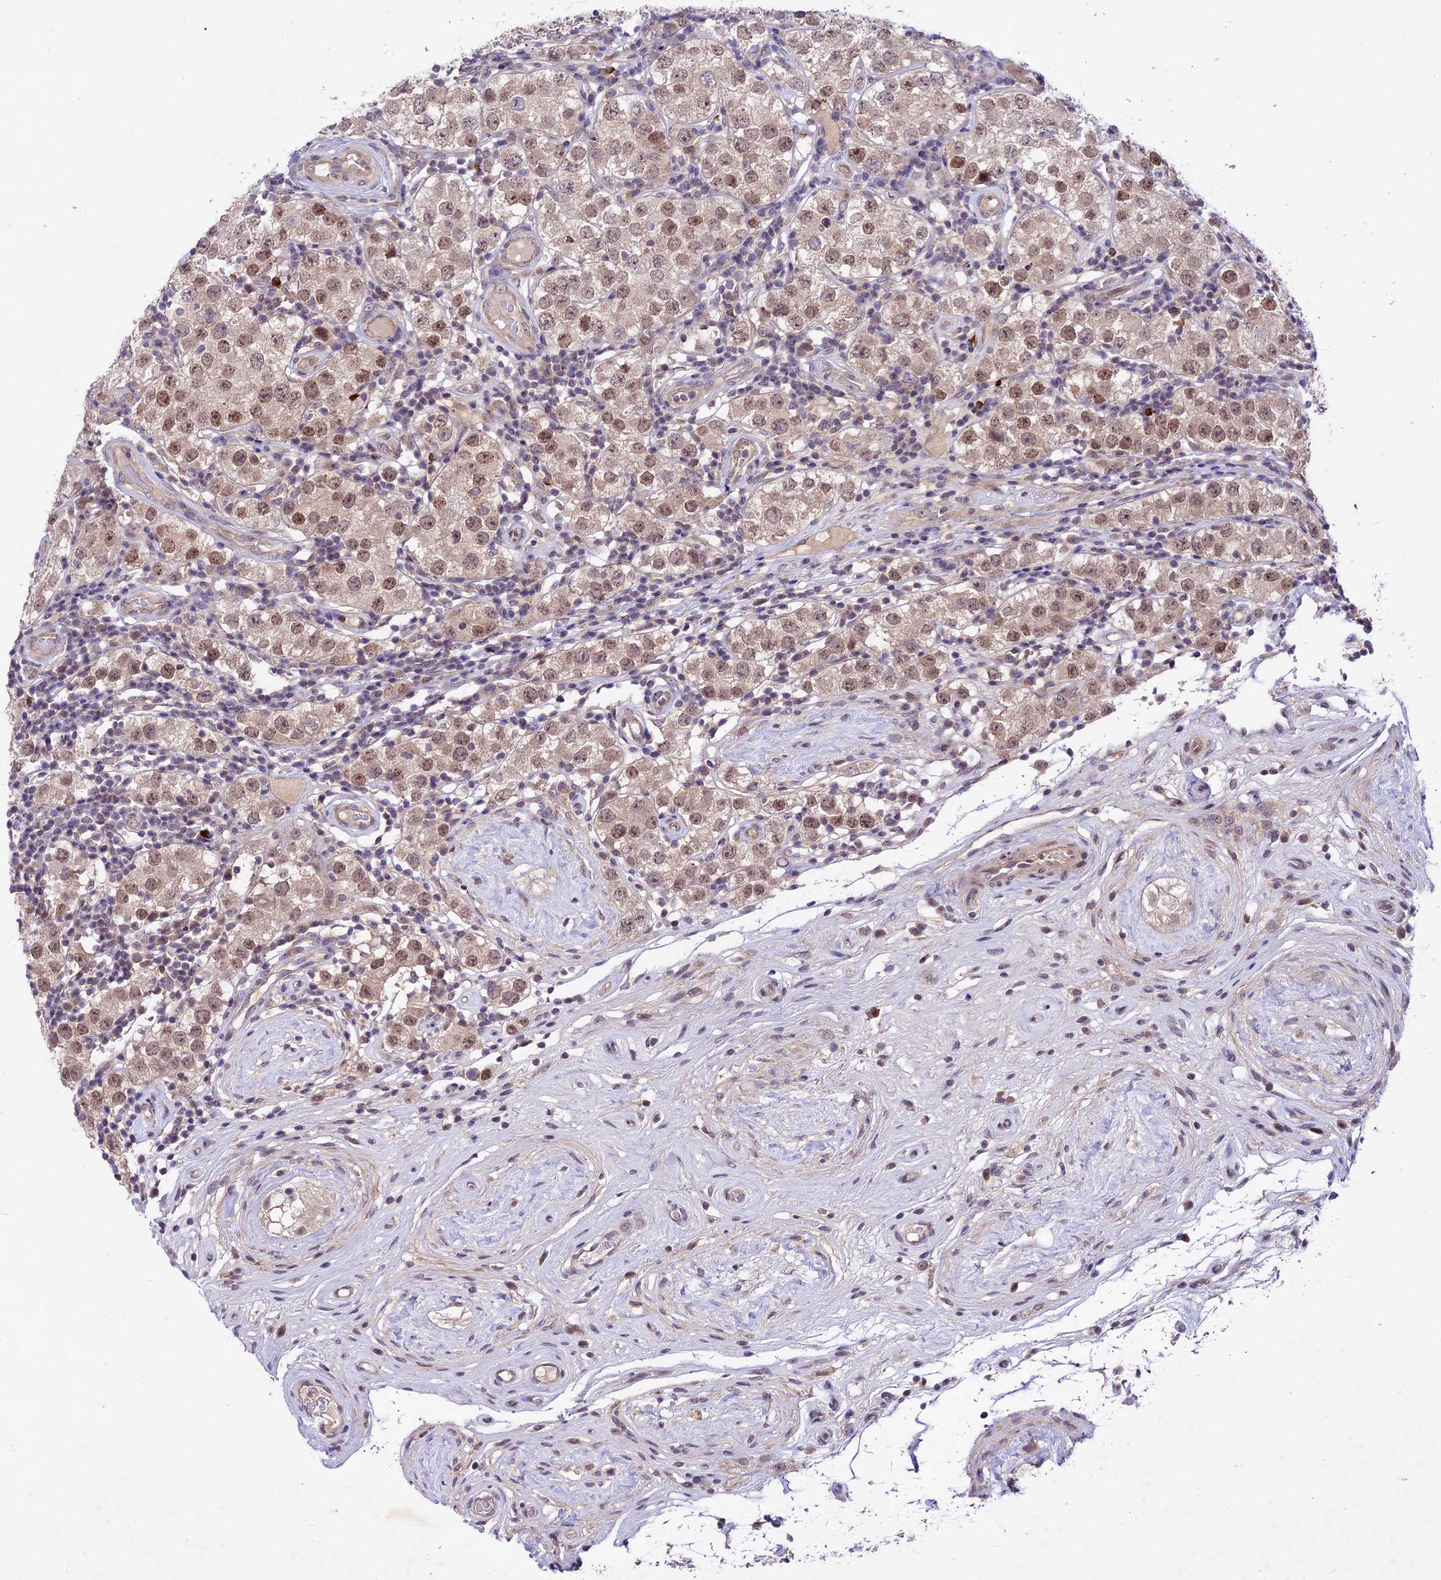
{"staining": {"intensity": "moderate", "quantity": ">75%", "location": "nuclear"}, "tissue": "testis cancer", "cell_type": "Tumor cells", "image_type": "cancer", "snomed": [{"axis": "morphology", "description": "Seminoma, NOS"}, {"axis": "topography", "description": "Testis"}], "caption": "Protein staining exhibits moderate nuclear expression in about >75% of tumor cells in seminoma (testis). (DAB (3,3'-diaminobenzidine) = brown stain, brightfield microscopy at high magnification).", "gene": "SPRED1", "patient": {"sex": "male", "age": 34}}